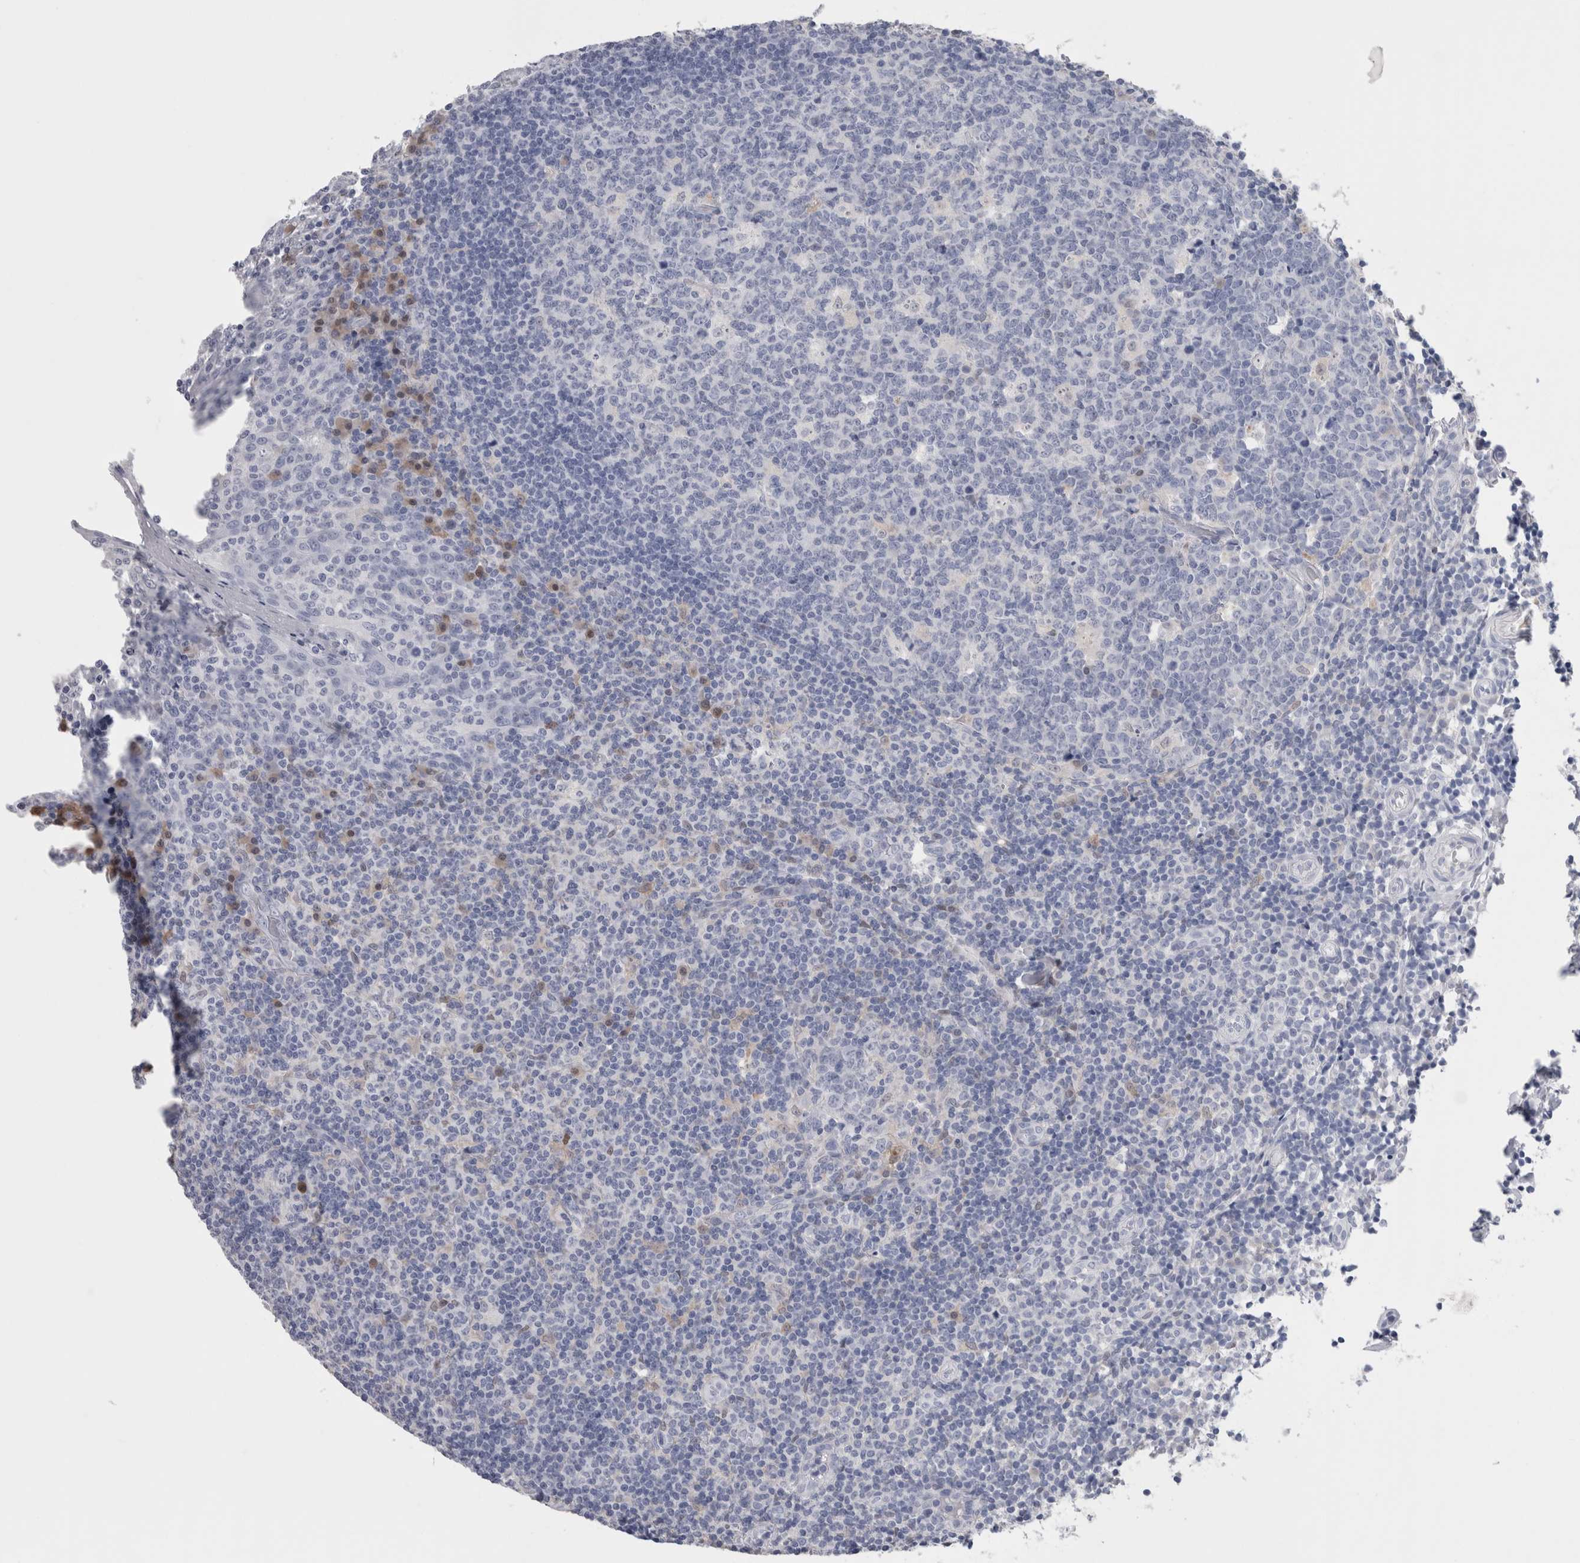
{"staining": {"intensity": "negative", "quantity": "none", "location": "none"}, "tissue": "tonsil", "cell_type": "Germinal center cells", "image_type": "normal", "snomed": [{"axis": "morphology", "description": "Normal tissue, NOS"}, {"axis": "topography", "description": "Tonsil"}], "caption": "Protein analysis of unremarkable tonsil reveals no significant positivity in germinal center cells.", "gene": "CA8", "patient": {"sex": "female", "age": 19}}